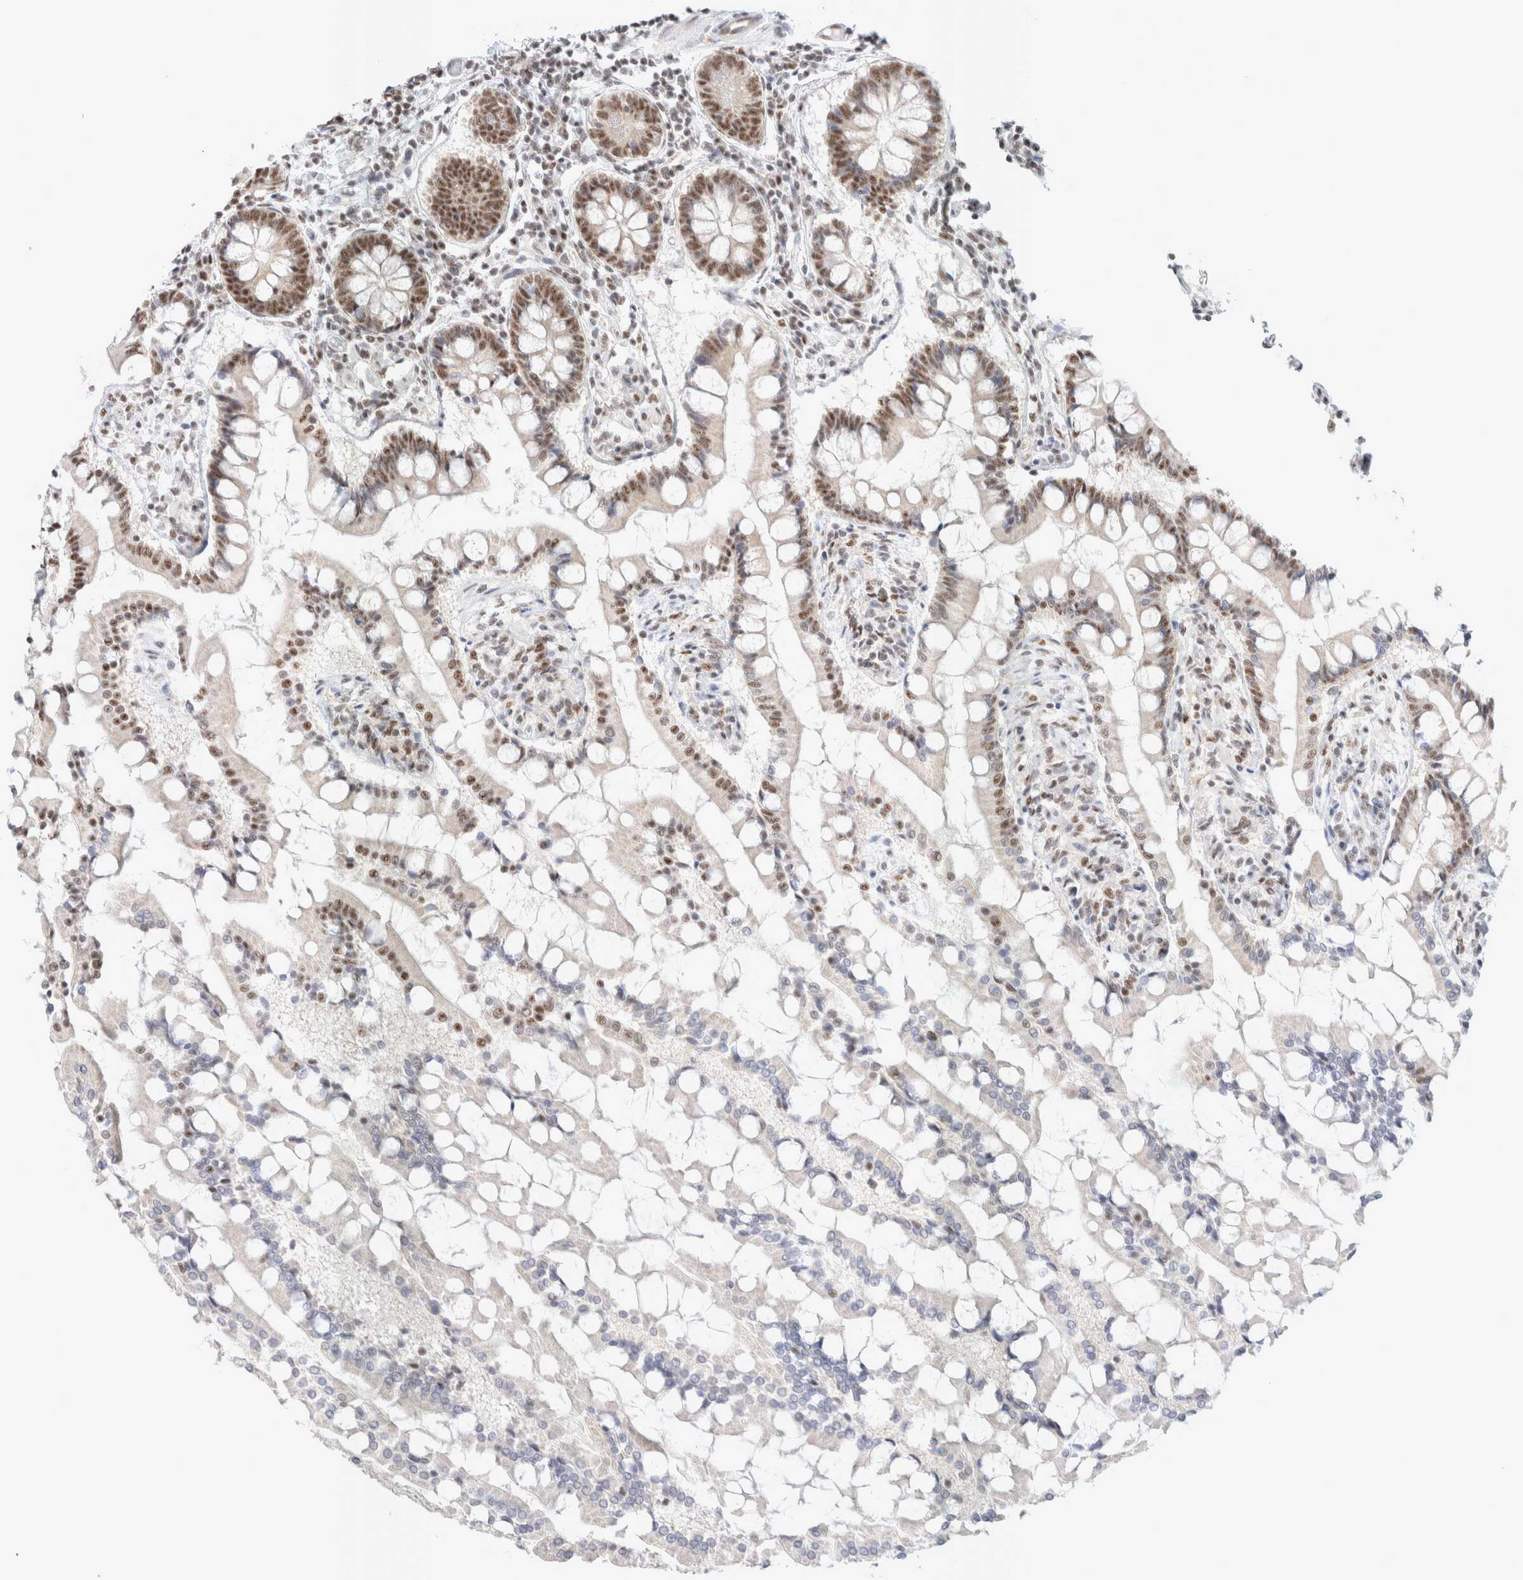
{"staining": {"intensity": "moderate", "quantity": "25%-75%", "location": "cytoplasmic/membranous,nuclear"}, "tissue": "small intestine", "cell_type": "Glandular cells", "image_type": "normal", "snomed": [{"axis": "morphology", "description": "Normal tissue, NOS"}, {"axis": "topography", "description": "Small intestine"}], "caption": "Moderate cytoplasmic/membranous,nuclear protein staining is present in about 25%-75% of glandular cells in small intestine. (DAB (3,3'-diaminobenzidine) IHC, brown staining for protein, blue staining for nuclei).", "gene": "TRMT12", "patient": {"sex": "male", "age": 41}}